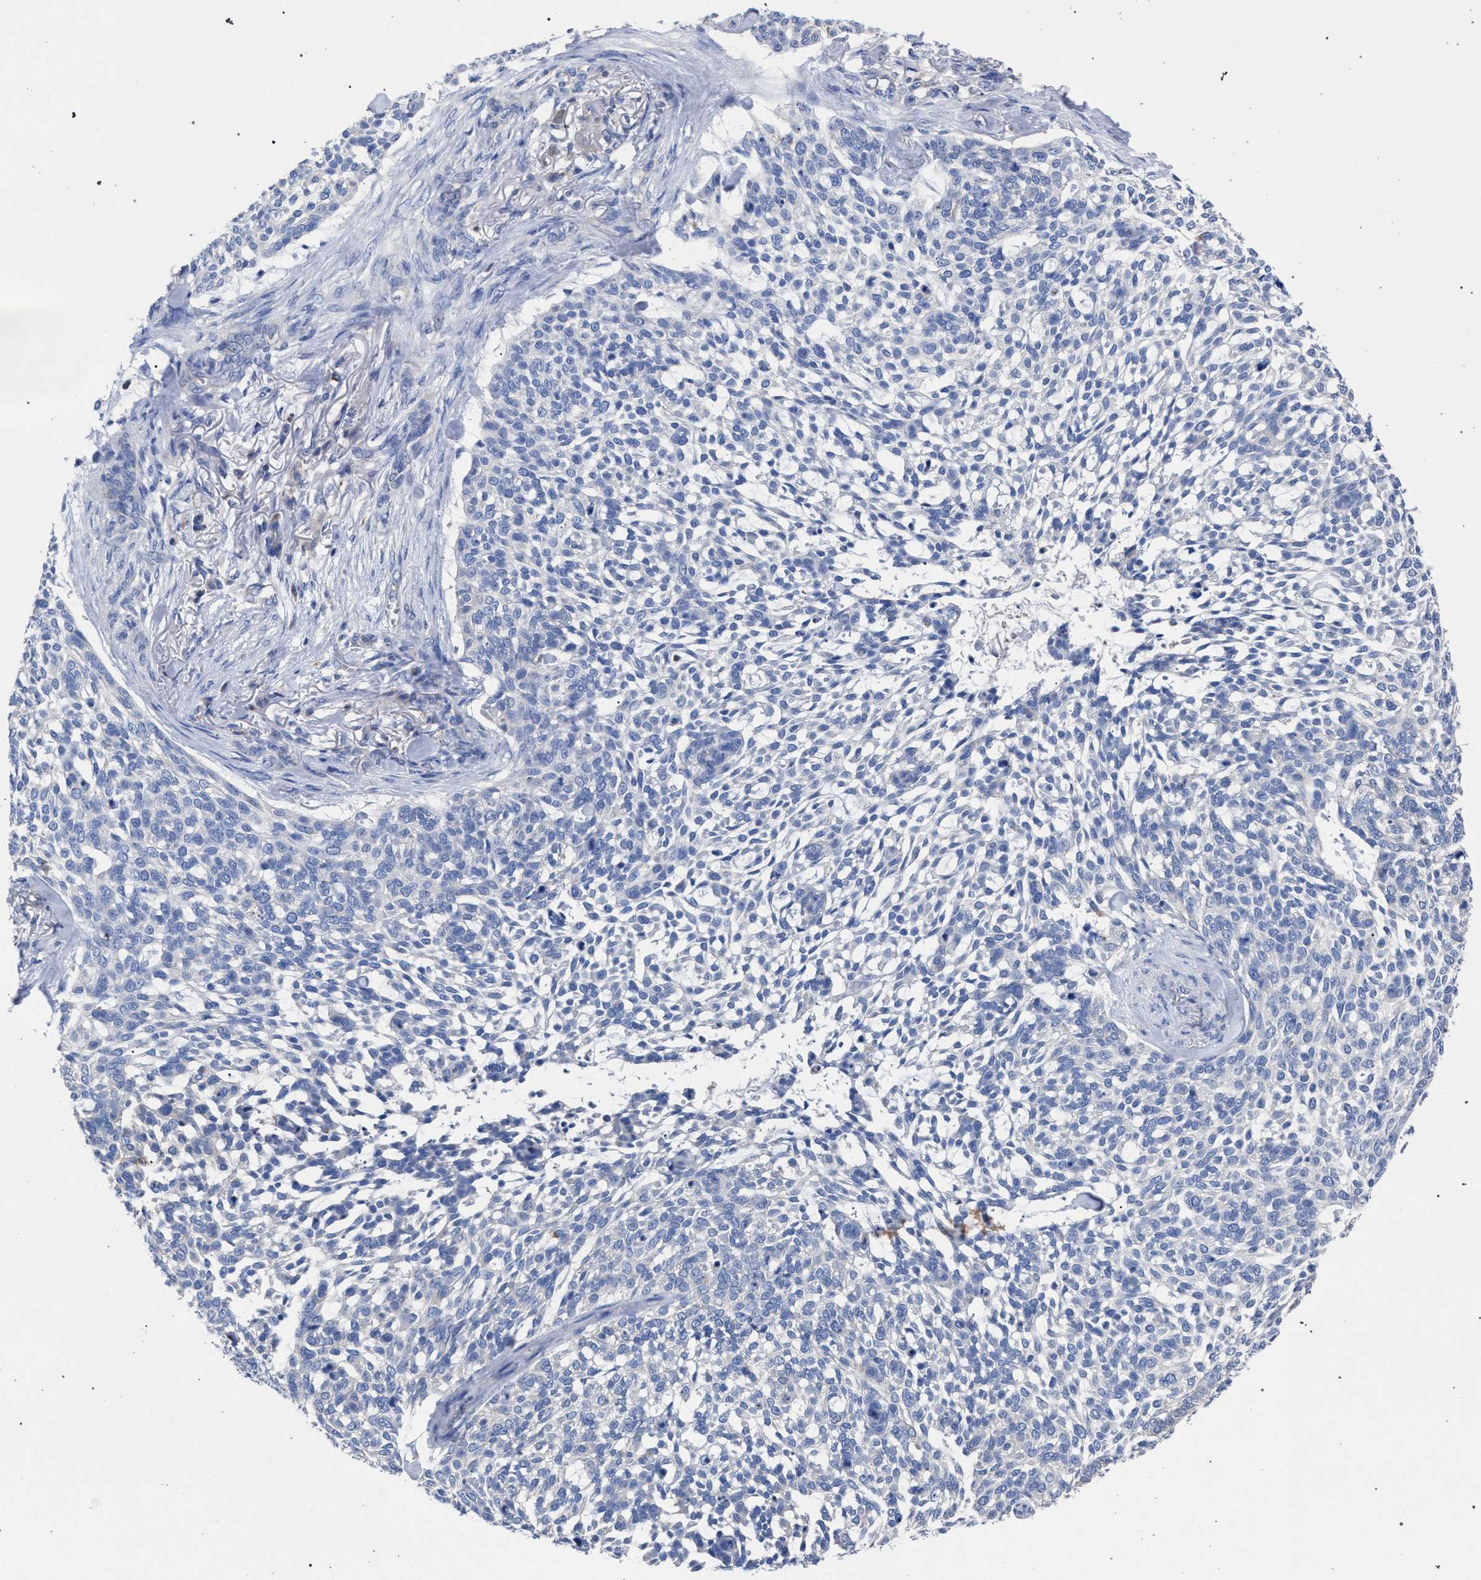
{"staining": {"intensity": "negative", "quantity": "none", "location": "none"}, "tissue": "skin cancer", "cell_type": "Tumor cells", "image_type": "cancer", "snomed": [{"axis": "morphology", "description": "Basal cell carcinoma"}, {"axis": "topography", "description": "Skin"}], "caption": "DAB immunohistochemical staining of basal cell carcinoma (skin) demonstrates no significant positivity in tumor cells.", "gene": "GMPR", "patient": {"sex": "female", "age": 64}}